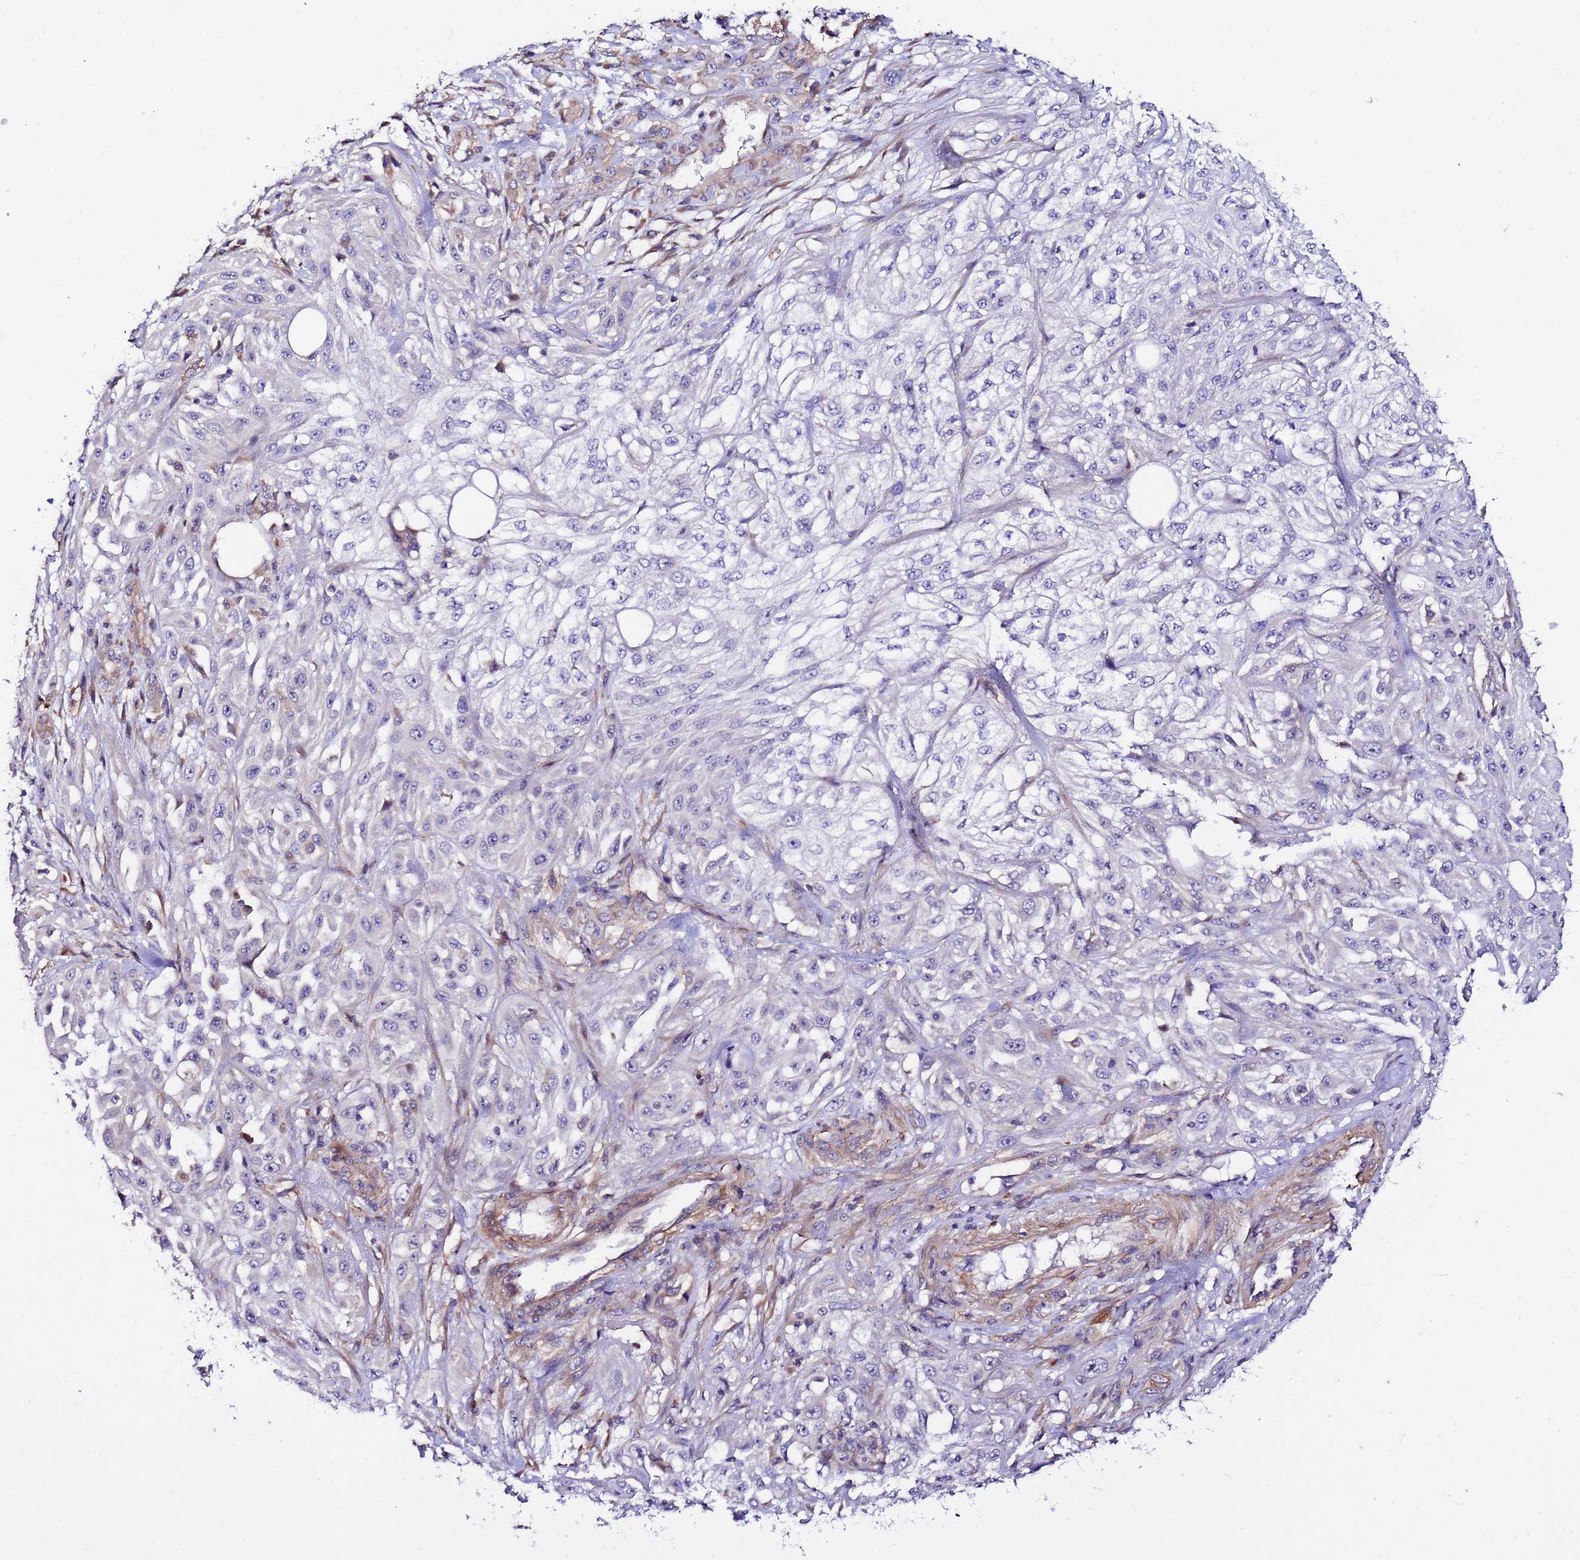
{"staining": {"intensity": "negative", "quantity": "none", "location": "none"}, "tissue": "skin cancer", "cell_type": "Tumor cells", "image_type": "cancer", "snomed": [{"axis": "morphology", "description": "Squamous cell carcinoma, NOS"}, {"axis": "morphology", "description": "Squamous cell carcinoma, metastatic, NOS"}, {"axis": "topography", "description": "Skin"}, {"axis": "topography", "description": "Lymph node"}], "caption": "DAB (3,3'-diaminobenzidine) immunohistochemical staining of skin squamous cell carcinoma exhibits no significant expression in tumor cells.", "gene": "JRKL", "patient": {"sex": "male", "age": 75}}